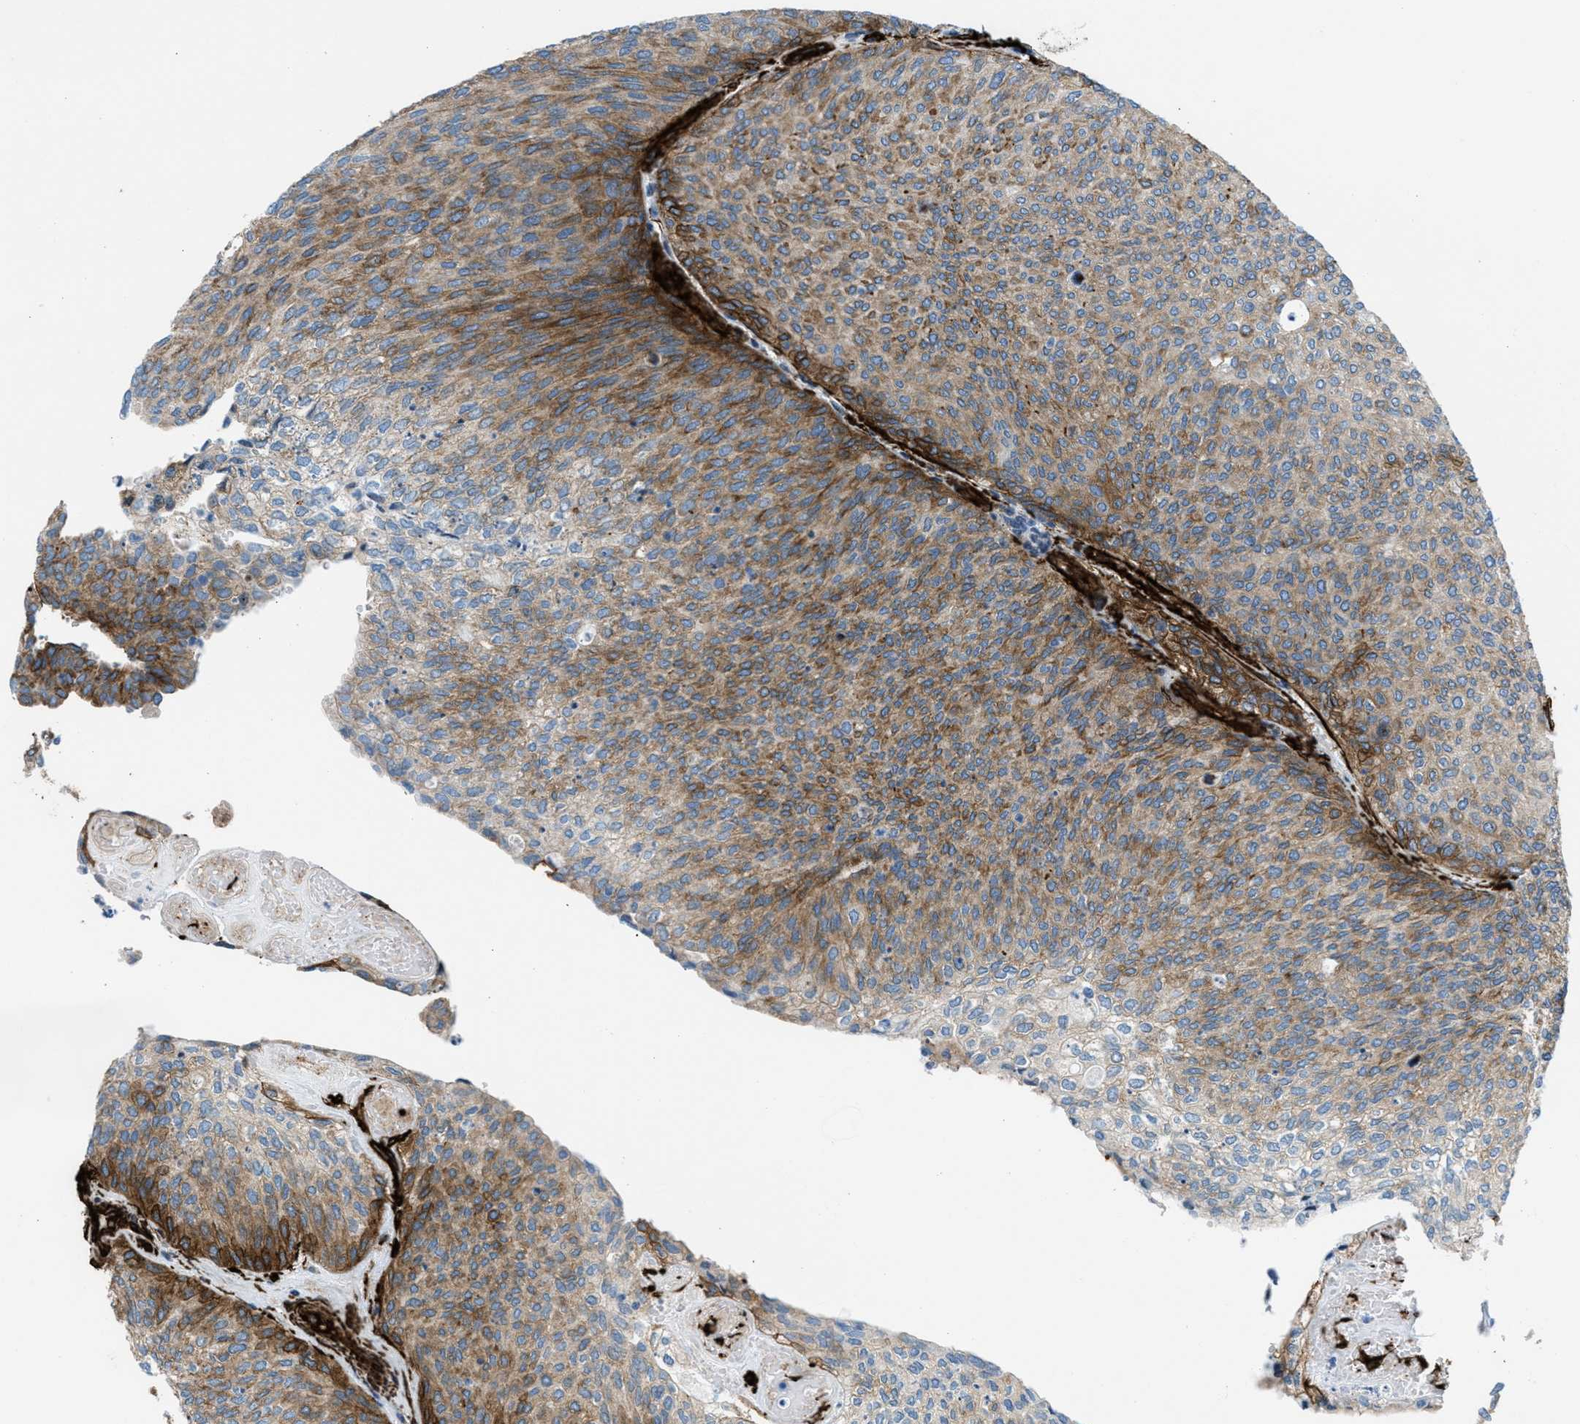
{"staining": {"intensity": "moderate", "quantity": ">75%", "location": "cytoplasmic/membranous"}, "tissue": "urothelial cancer", "cell_type": "Tumor cells", "image_type": "cancer", "snomed": [{"axis": "morphology", "description": "Urothelial carcinoma, Low grade"}, {"axis": "topography", "description": "Urinary bladder"}], "caption": "IHC histopathology image of human urothelial cancer stained for a protein (brown), which shows medium levels of moderate cytoplasmic/membranous staining in about >75% of tumor cells.", "gene": "CALD1", "patient": {"sex": "female", "age": 79}}